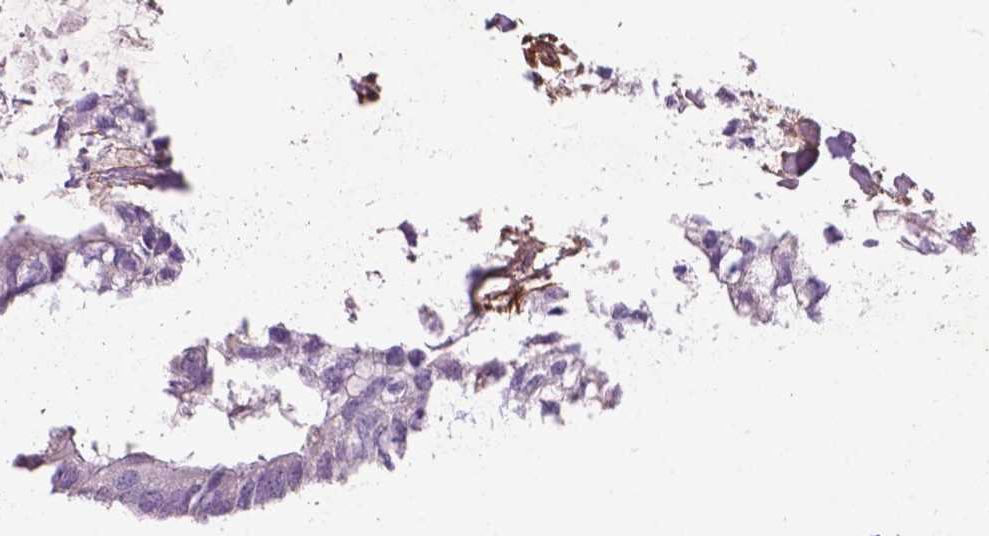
{"staining": {"intensity": "negative", "quantity": "none", "location": "none"}, "tissue": "colorectal cancer", "cell_type": "Tumor cells", "image_type": "cancer", "snomed": [{"axis": "morphology", "description": "Adenocarcinoma, NOS"}, {"axis": "topography", "description": "Colon"}, {"axis": "topography", "description": "Rectum"}], "caption": "Immunohistochemical staining of colorectal cancer demonstrates no significant staining in tumor cells.", "gene": "LRRC3C", "patient": {"sex": "male", "age": 57}}